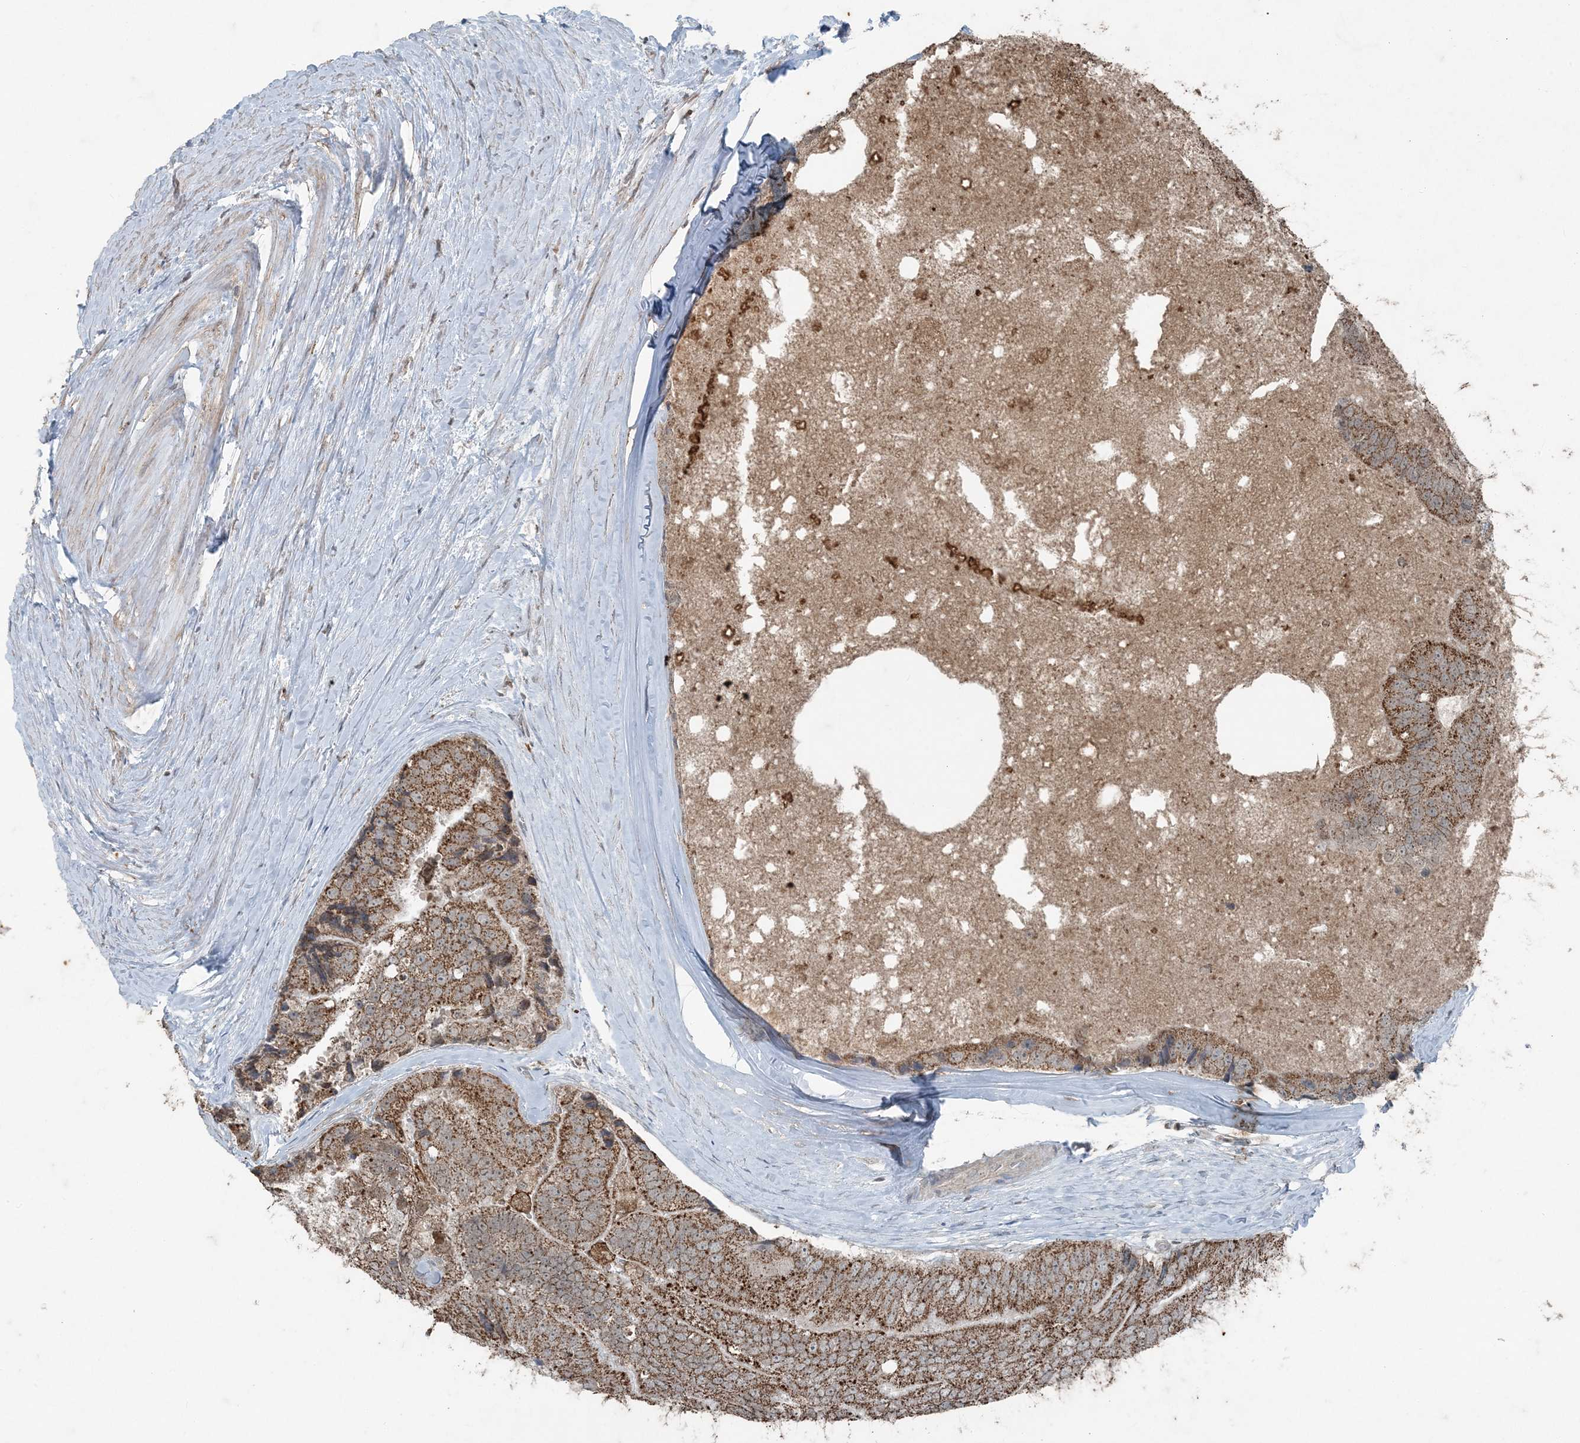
{"staining": {"intensity": "moderate", "quantity": ">75%", "location": "cytoplasmic/membranous"}, "tissue": "prostate cancer", "cell_type": "Tumor cells", "image_type": "cancer", "snomed": [{"axis": "morphology", "description": "Adenocarcinoma, High grade"}, {"axis": "topography", "description": "Prostate"}], "caption": "Moderate cytoplasmic/membranous staining is identified in about >75% of tumor cells in prostate cancer (high-grade adenocarcinoma). The protein is shown in brown color, while the nuclei are stained blue.", "gene": "GNL1", "patient": {"sex": "male", "age": 70}}